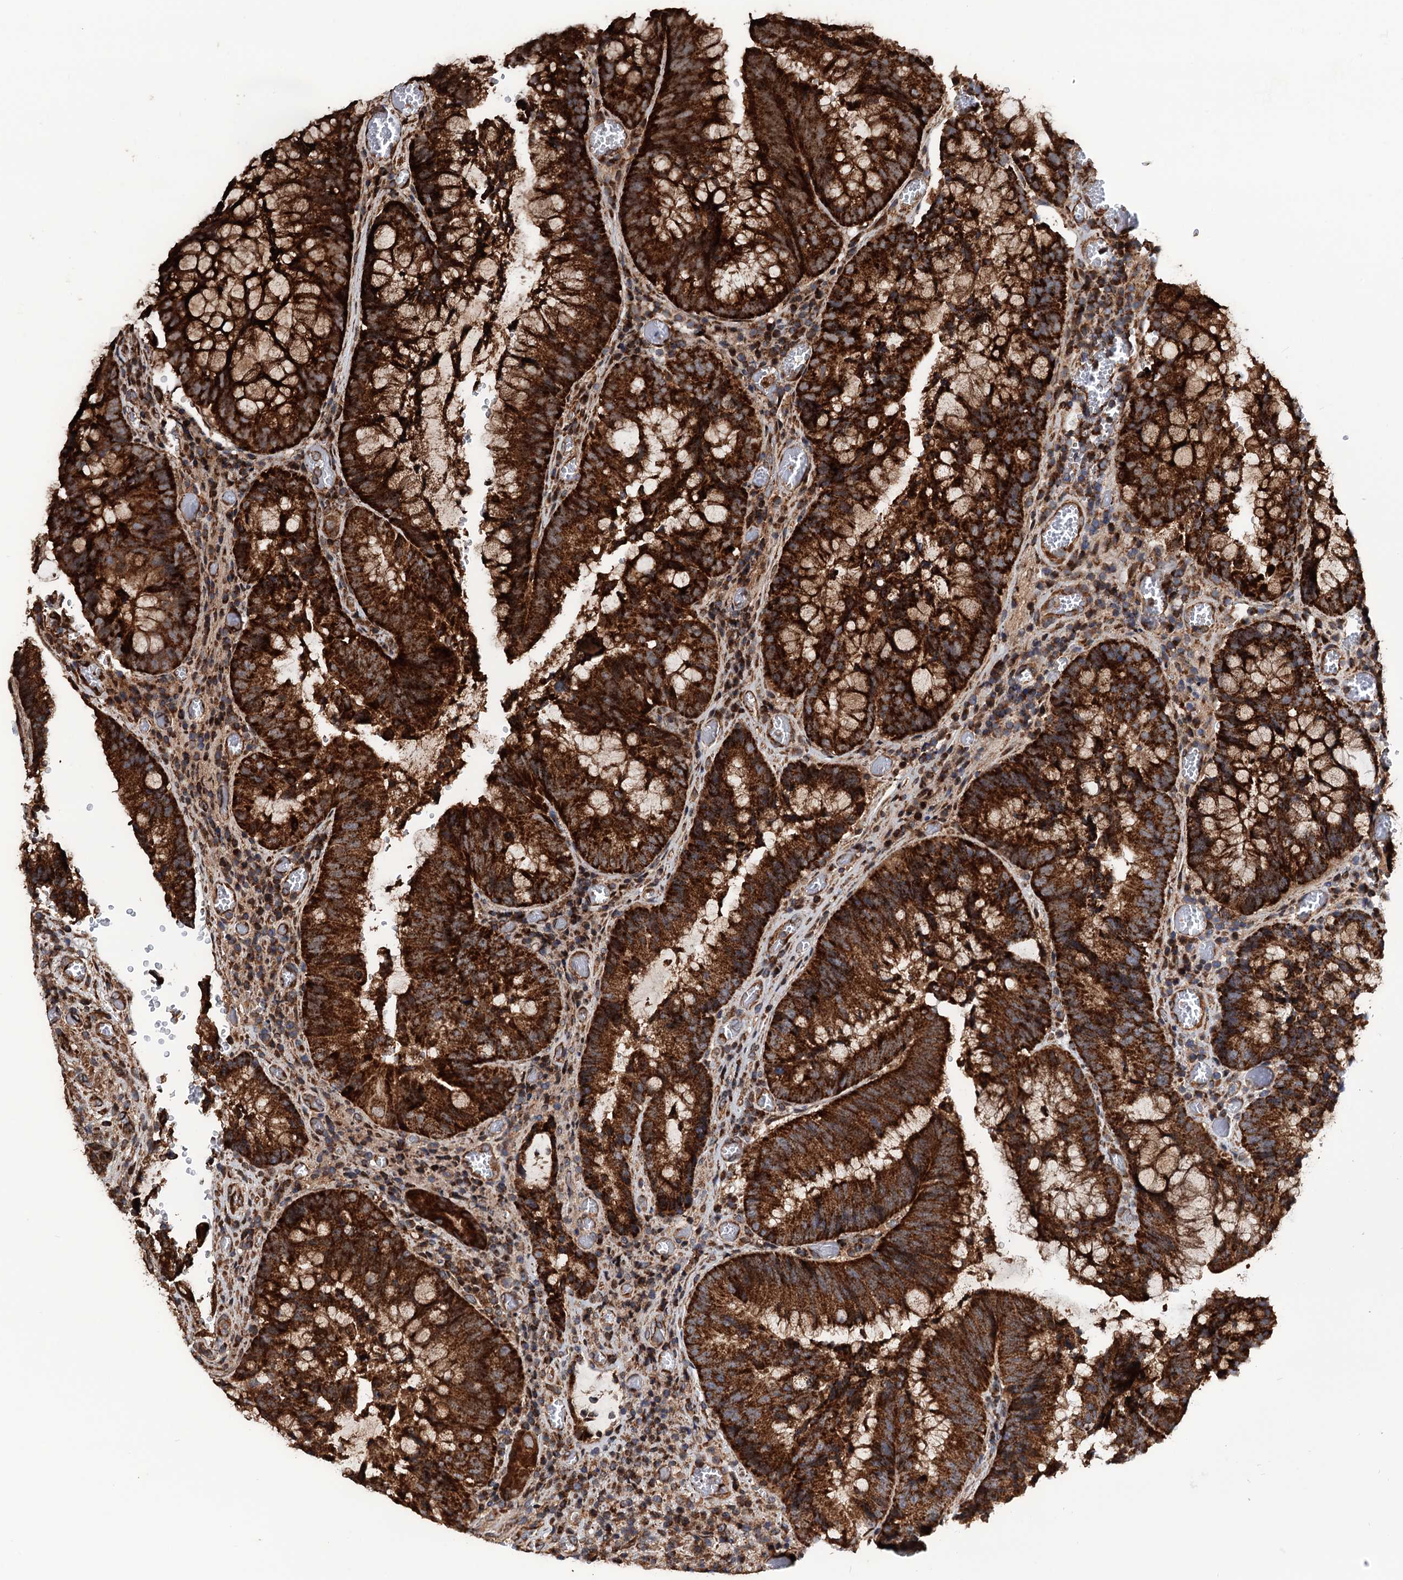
{"staining": {"intensity": "strong", "quantity": ">75%", "location": "cytoplasmic/membranous"}, "tissue": "colorectal cancer", "cell_type": "Tumor cells", "image_type": "cancer", "snomed": [{"axis": "morphology", "description": "Adenocarcinoma, NOS"}, {"axis": "topography", "description": "Rectum"}], "caption": "Human colorectal cancer (adenocarcinoma) stained for a protein (brown) reveals strong cytoplasmic/membranous positive expression in approximately >75% of tumor cells.", "gene": "MRPL42", "patient": {"sex": "male", "age": 69}}